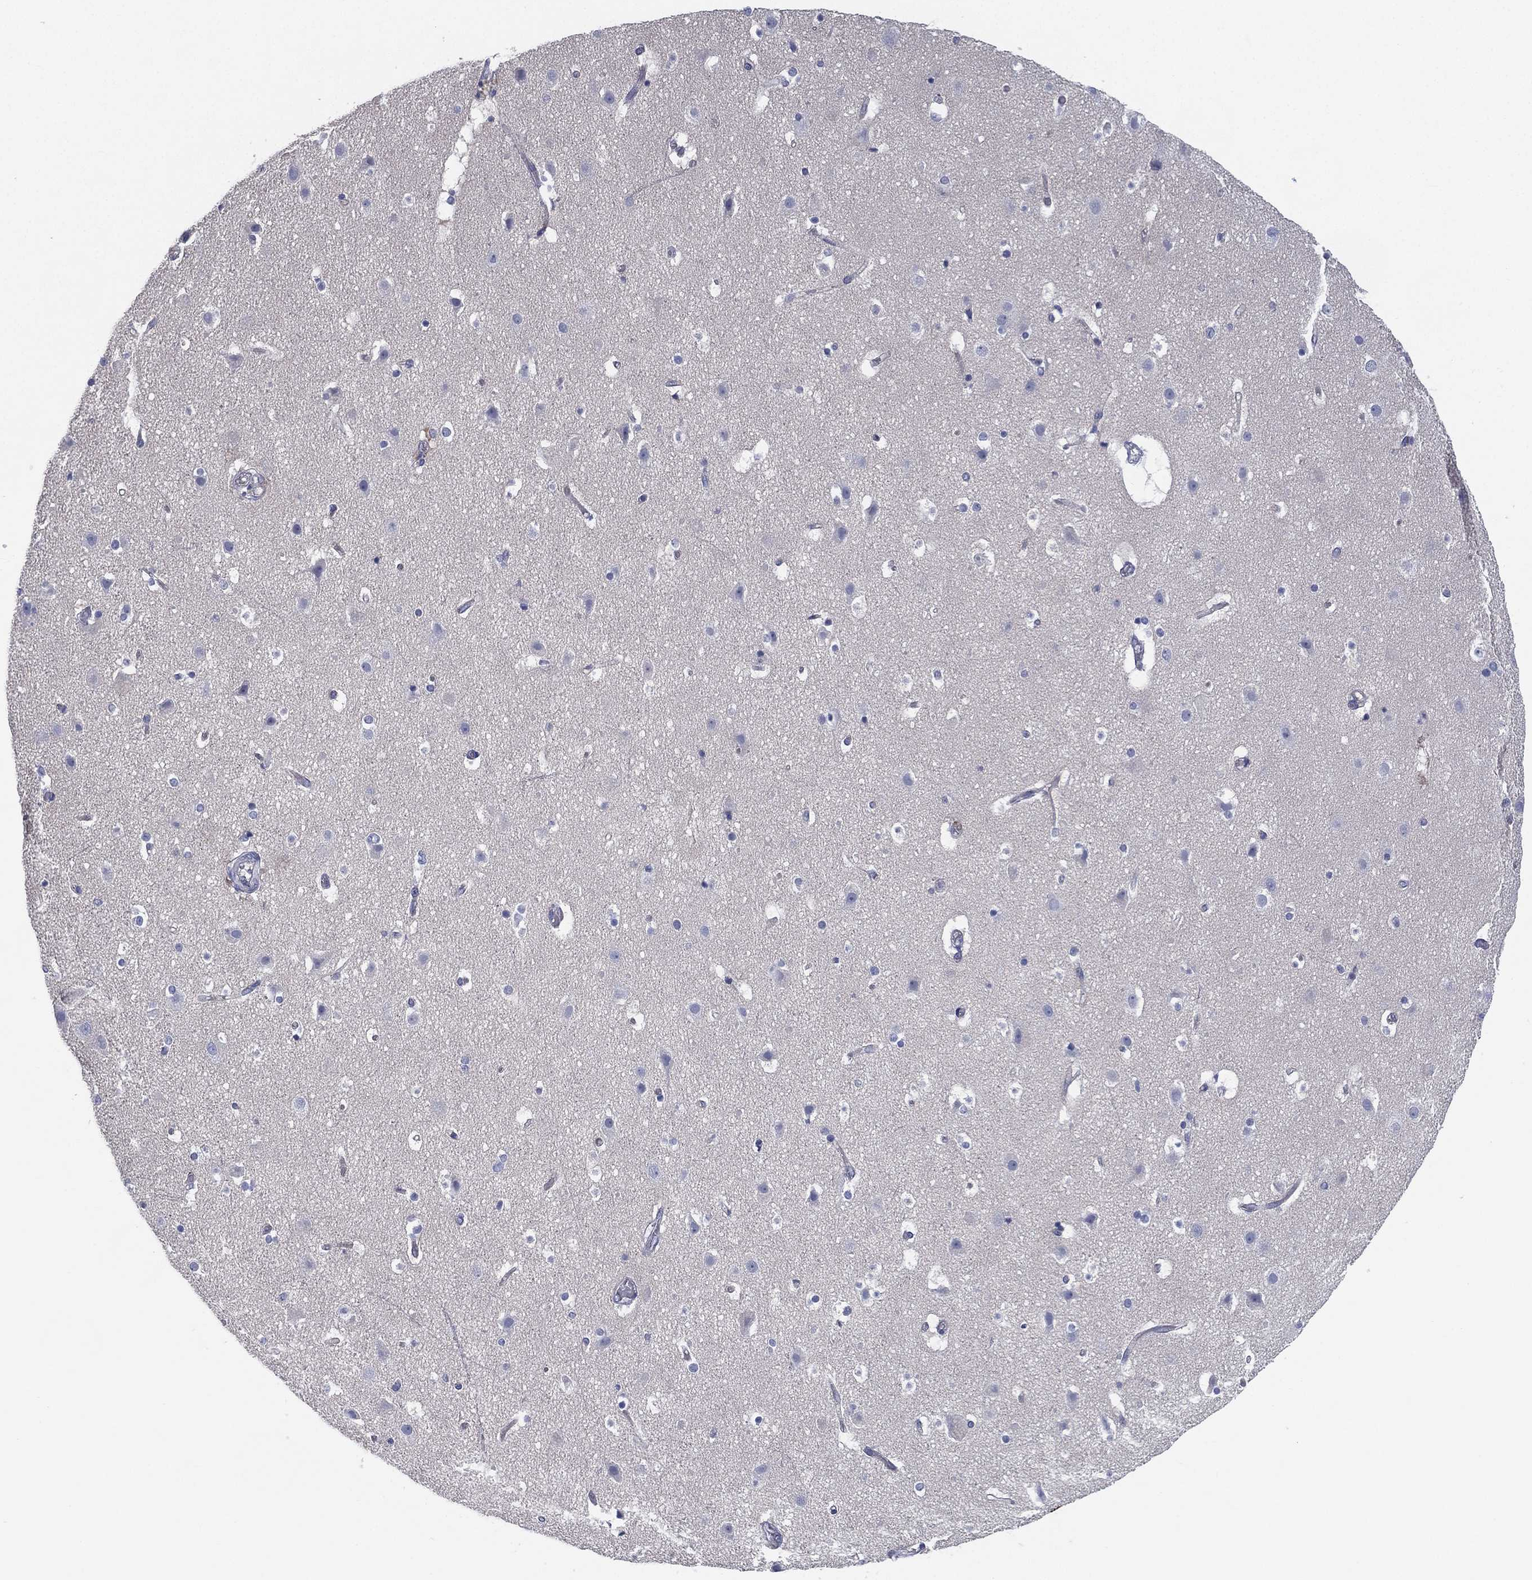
{"staining": {"intensity": "negative", "quantity": "none", "location": "none"}, "tissue": "cerebral cortex", "cell_type": "Endothelial cells", "image_type": "normal", "snomed": [{"axis": "morphology", "description": "Normal tissue, NOS"}, {"axis": "topography", "description": "Cerebral cortex"}], "caption": "Endothelial cells show no significant expression in unremarkable cerebral cortex. (DAB (3,3'-diaminobenzidine) immunohistochemistry (IHC) with hematoxylin counter stain).", "gene": "CCDC70", "patient": {"sex": "female", "age": 52}}